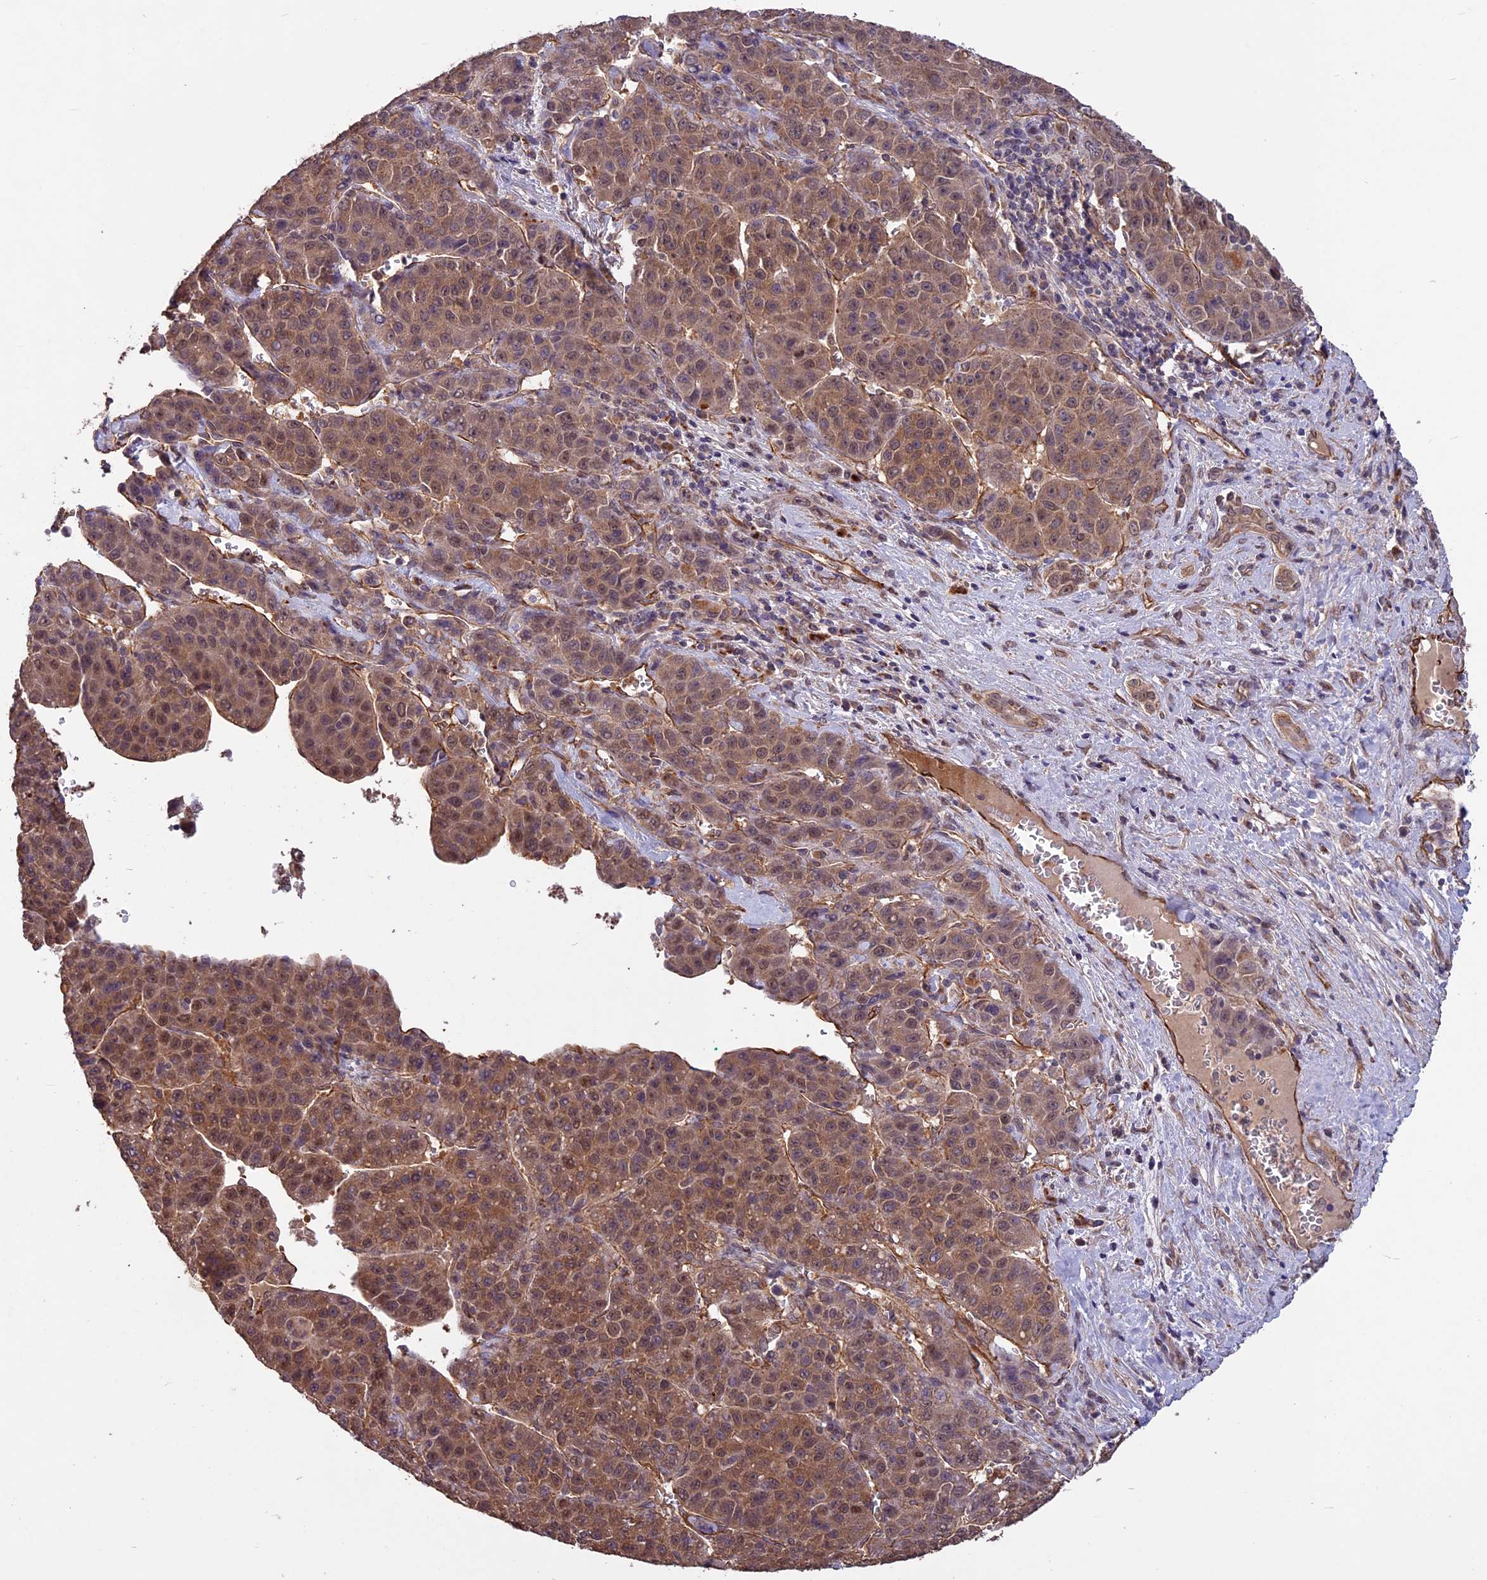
{"staining": {"intensity": "moderate", "quantity": ">75%", "location": "cytoplasmic/membranous,nuclear"}, "tissue": "liver cancer", "cell_type": "Tumor cells", "image_type": "cancer", "snomed": [{"axis": "morphology", "description": "Carcinoma, Hepatocellular, NOS"}, {"axis": "topography", "description": "Liver"}], "caption": "IHC staining of hepatocellular carcinoma (liver), which reveals medium levels of moderate cytoplasmic/membranous and nuclear staining in approximately >75% of tumor cells indicating moderate cytoplasmic/membranous and nuclear protein positivity. The staining was performed using DAB (3,3'-diaminobenzidine) (brown) for protein detection and nuclei were counterstained in hematoxylin (blue).", "gene": "C3orf70", "patient": {"sex": "female", "age": 53}}